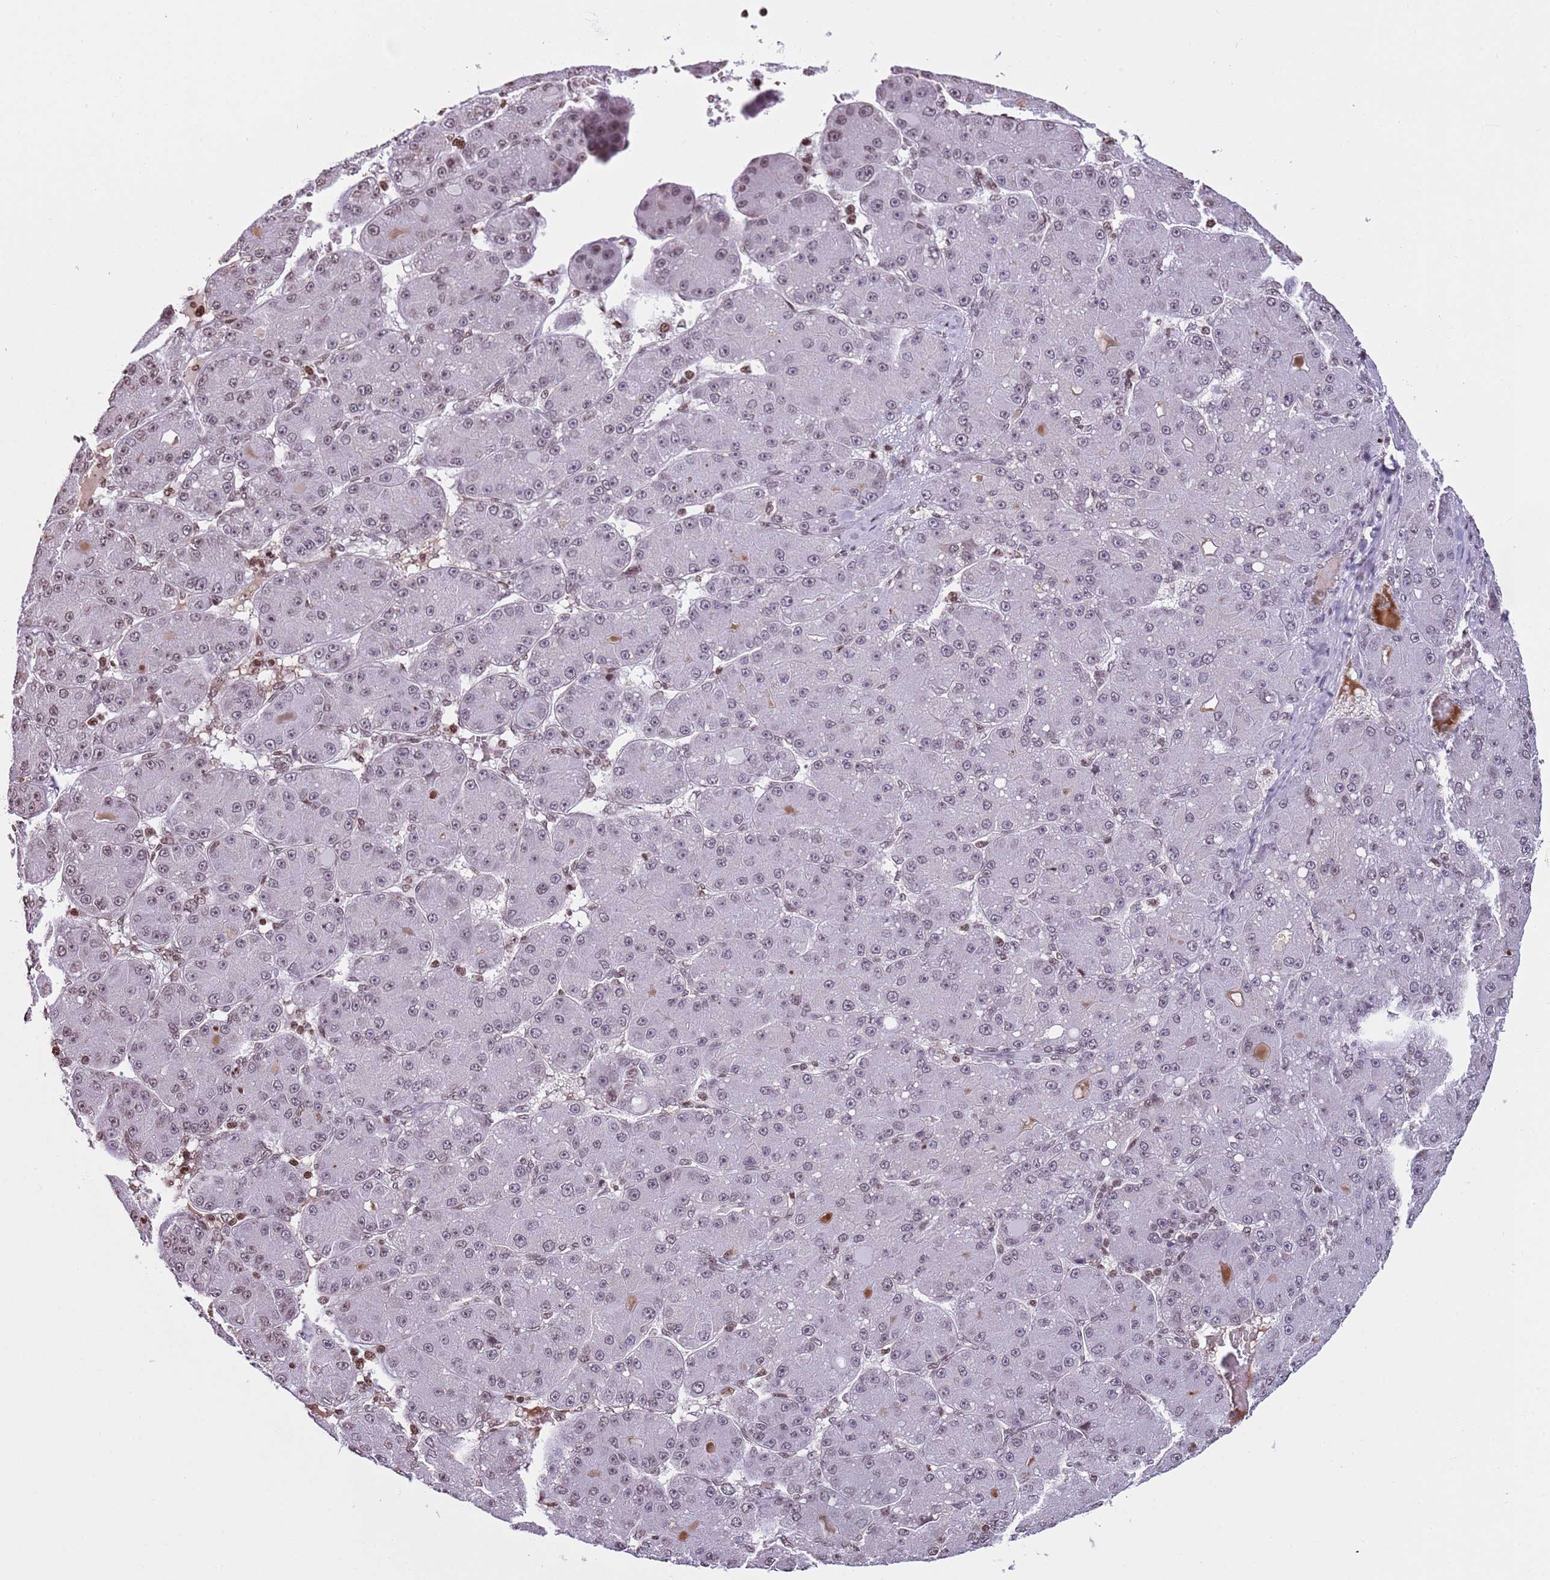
{"staining": {"intensity": "weak", "quantity": "25%-75%", "location": "nuclear"}, "tissue": "liver cancer", "cell_type": "Tumor cells", "image_type": "cancer", "snomed": [{"axis": "morphology", "description": "Carcinoma, Hepatocellular, NOS"}, {"axis": "topography", "description": "Liver"}], "caption": "High-magnification brightfield microscopy of liver cancer (hepatocellular carcinoma) stained with DAB (3,3'-diaminobenzidine) (brown) and counterstained with hematoxylin (blue). tumor cells exhibit weak nuclear expression is seen in about25%-75% of cells. (DAB (3,3'-diaminobenzidine) IHC, brown staining for protein, blue staining for nuclei).", "gene": "KPNA3", "patient": {"sex": "male", "age": 67}}